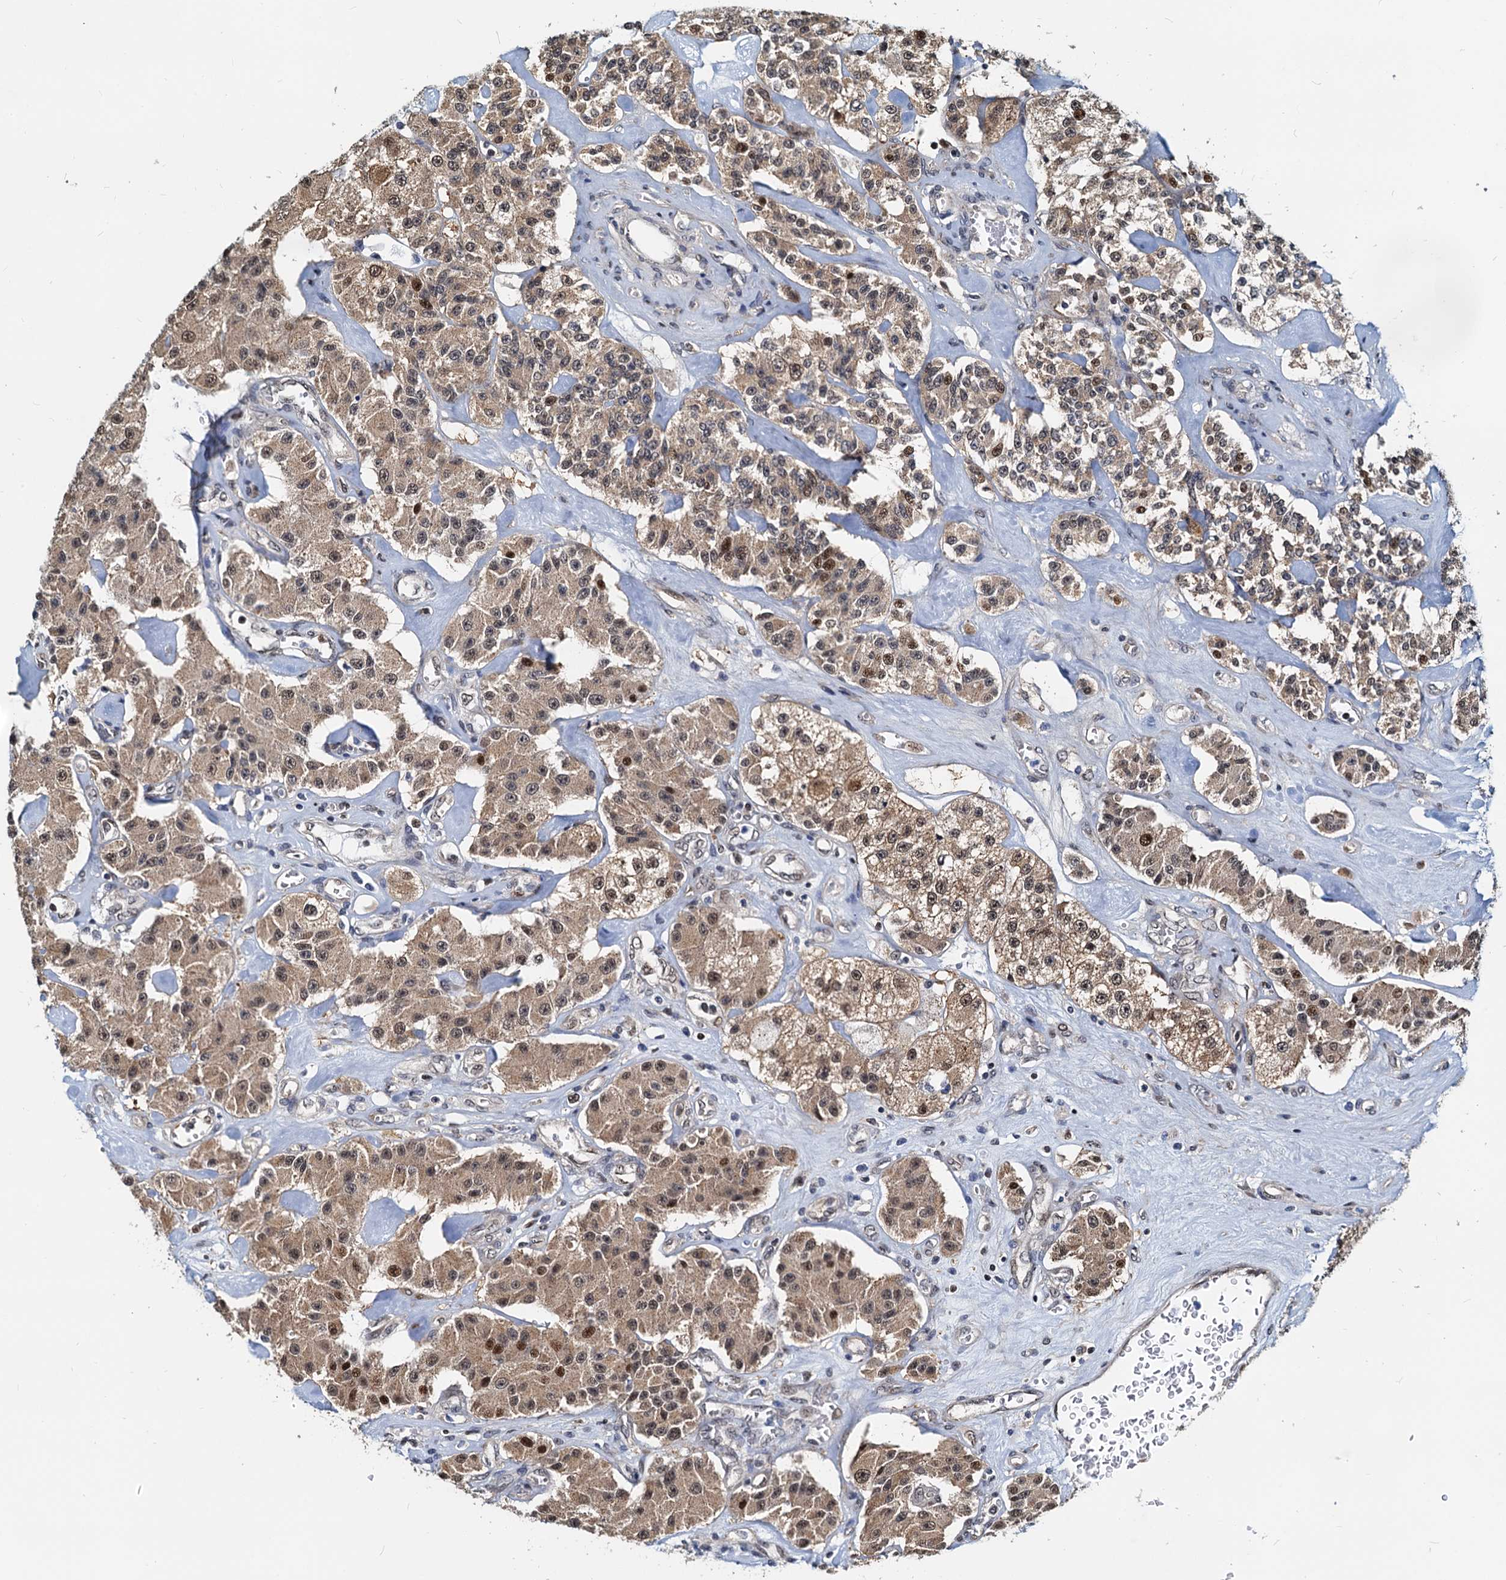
{"staining": {"intensity": "moderate", "quantity": ">75%", "location": "cytoplasmic/membranous,nuclear"}, "tissue": "carcinoid", "cell_type": "Tumor cells", "image_type": "cancer", "snomed": [{"axis": "morphology", "description": "Carcinoid, malignant, NOS"}, {"axis": "topography", "description": "Pancreas"}], "caption": "The immunohistochemical stain shows moderate cytoplasmic/membranous and nuclear expression in tumor cells of carcinoid (malignant) tissue.", "gene": "PTGES3", "patient": {"sex": "male", "age": 41}}